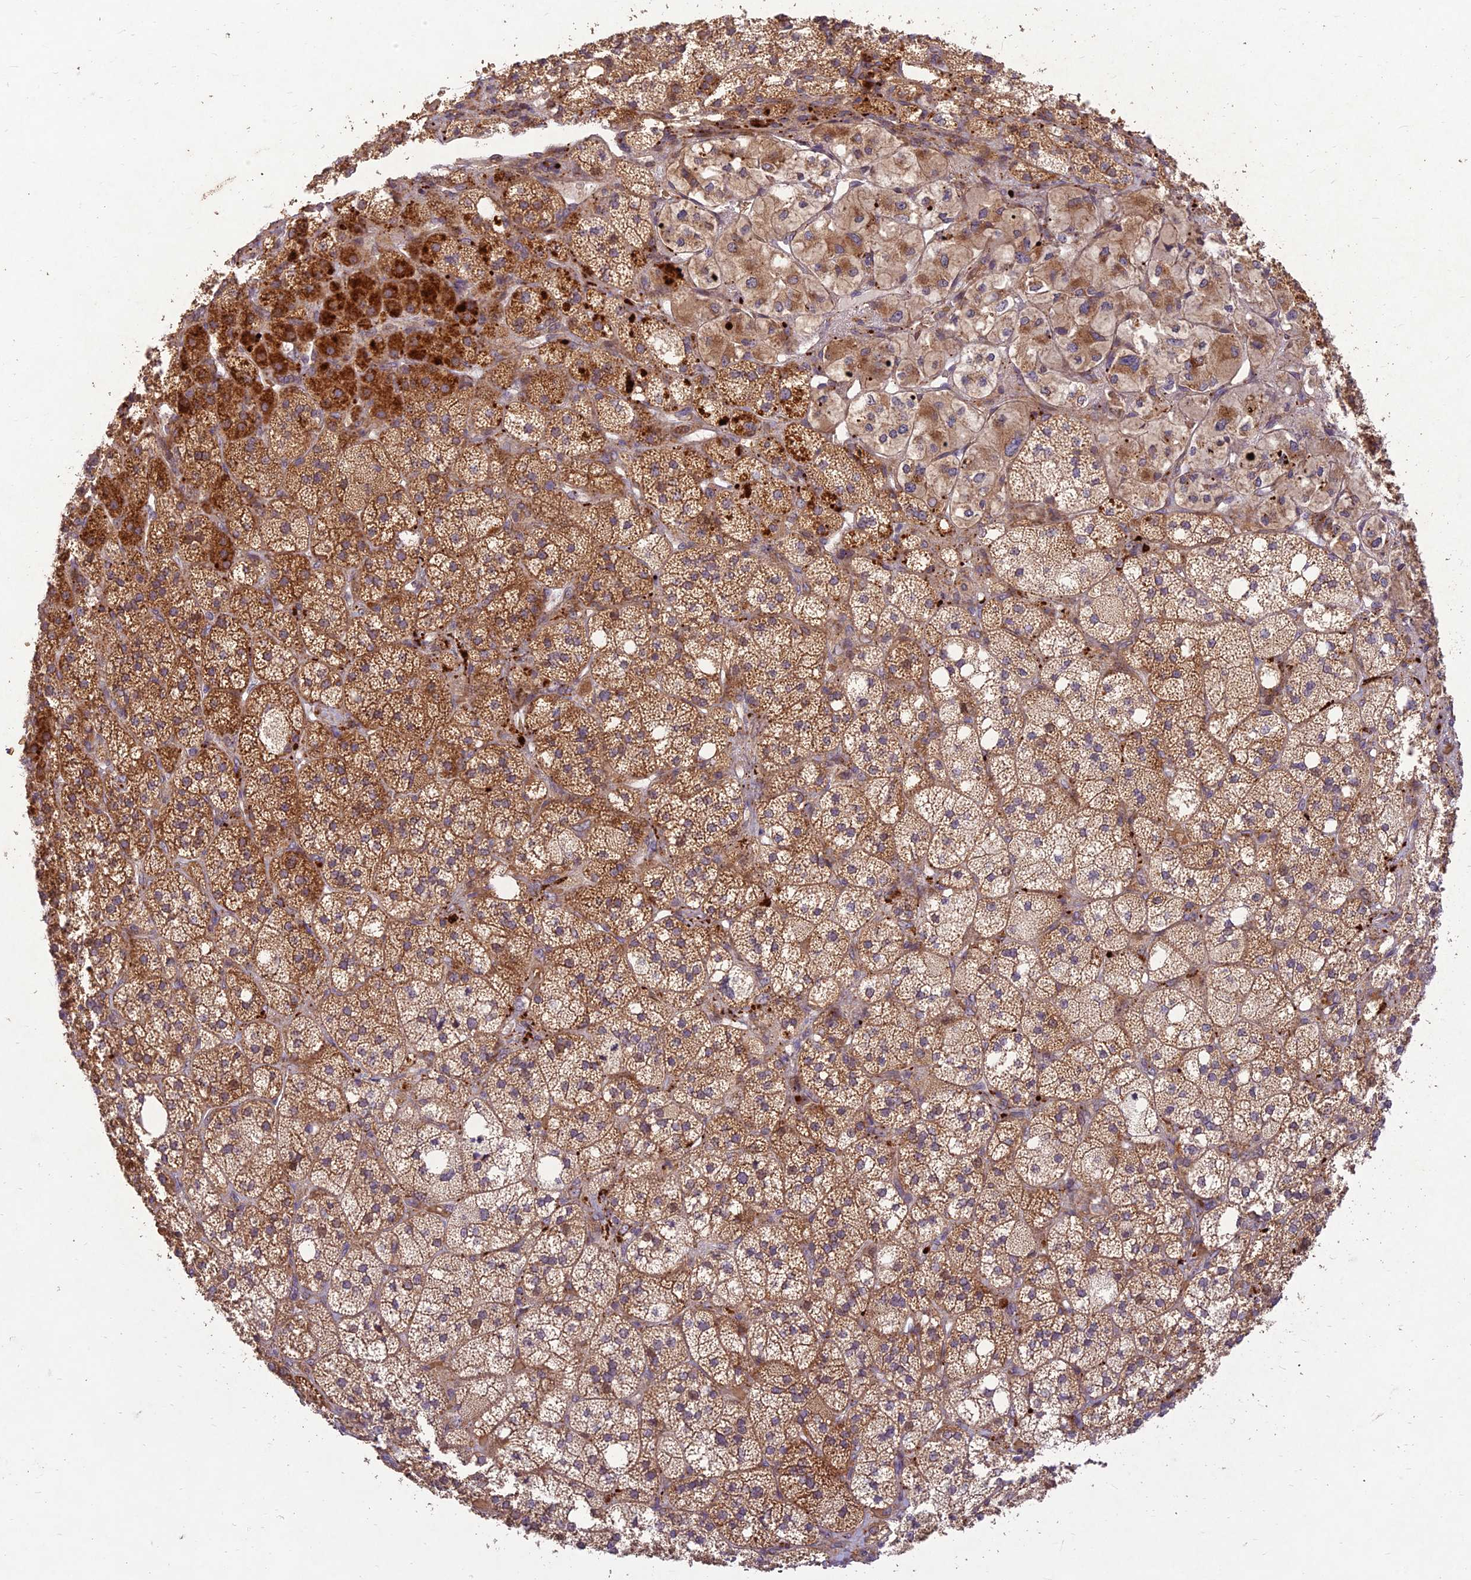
{"staining": {"intensity": "strong", "quantity": ">75%", "location": "cytoplasmic/membranous"}, "tissue": "adrenal gland", "cell_type": "Glandular cells", "image_type": "normal", "snomed": [{"axis": "morphology", "description": "Normal tissue, NOS"}, {"axis": "topography", "description": "Adrenal gland"}], "caption": "Protein analysis of benign adrenal gland reveals strong cytoplasmic/membranous staining in about >75% of glandular cells.", "gene": "PPP1R11", "patient": {"sex": "male", "age": 61}}